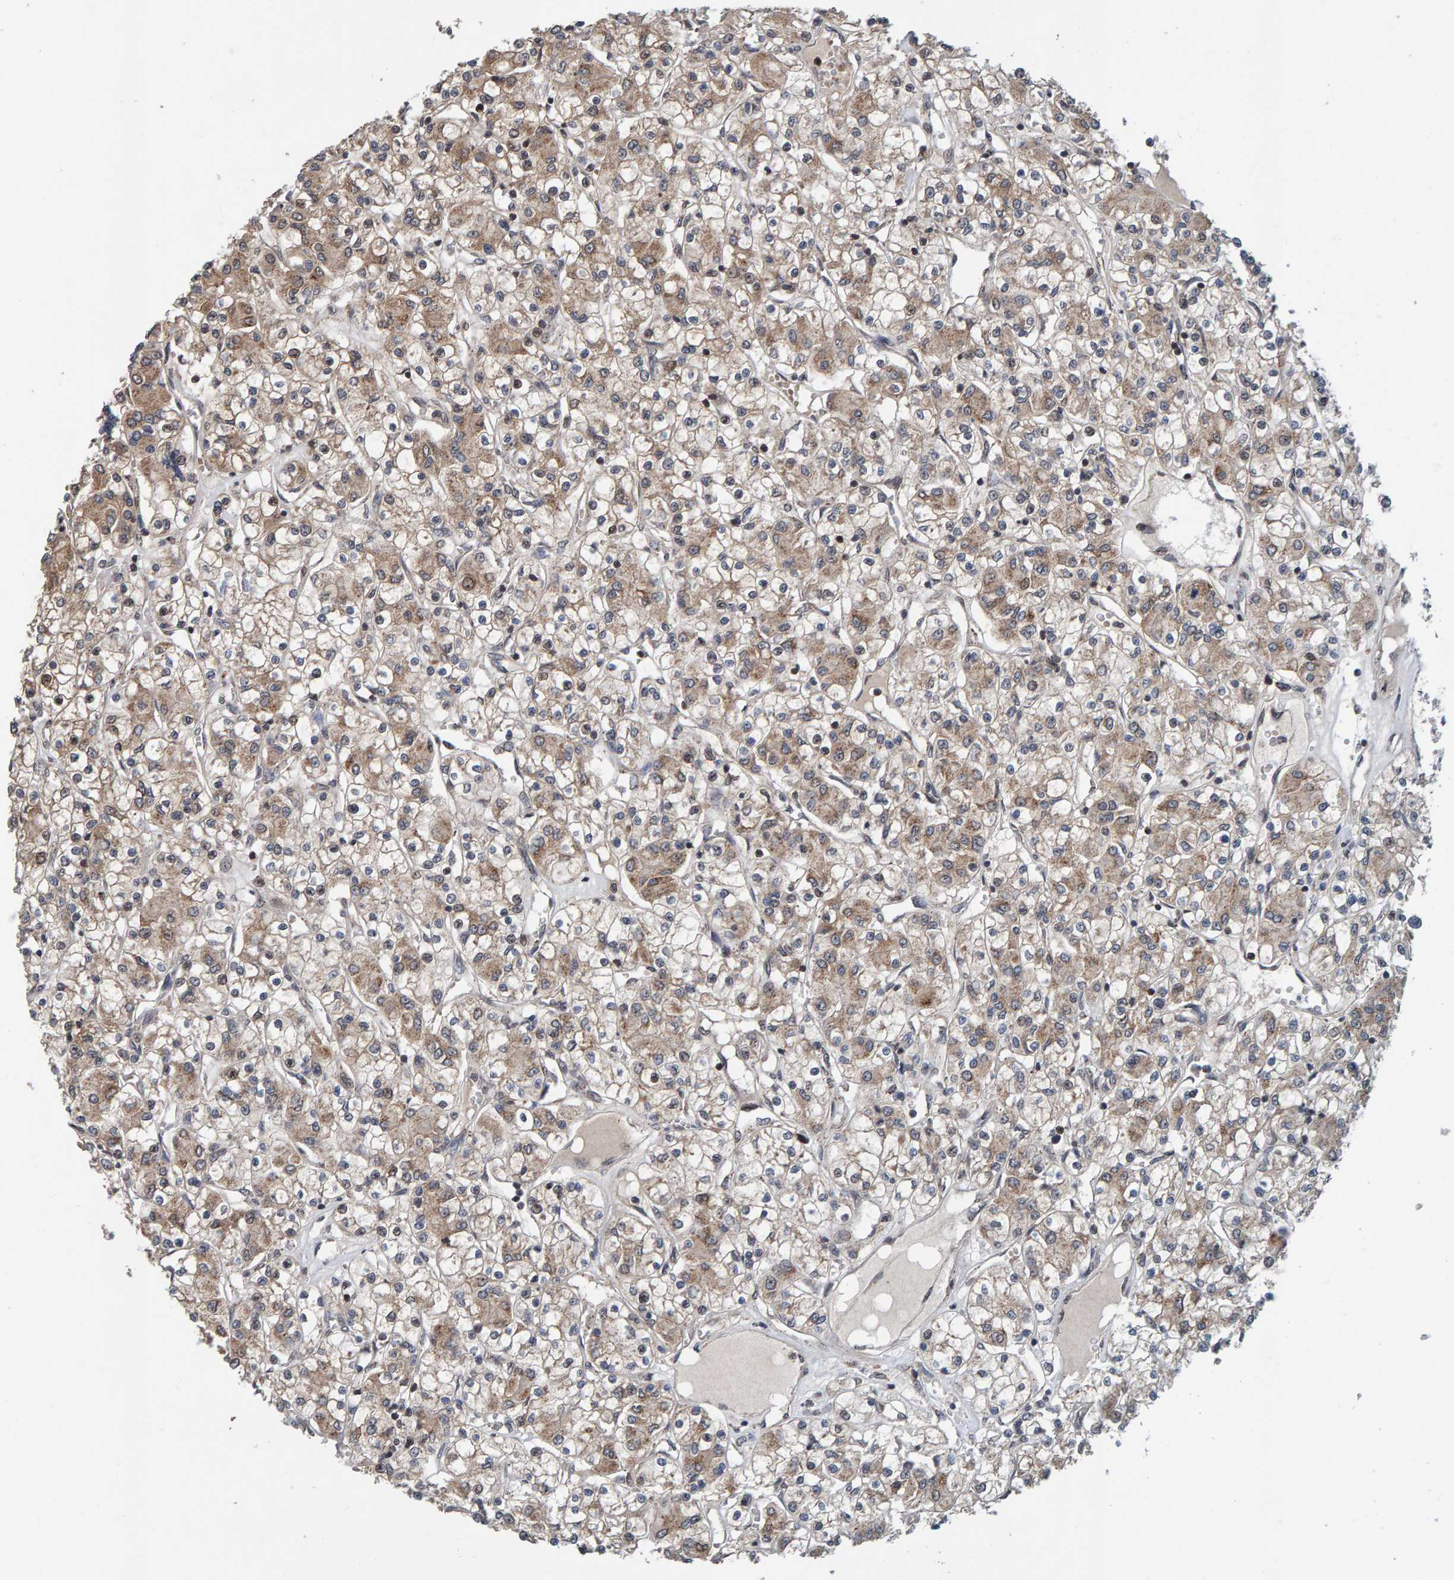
{"staining": {"intensity": "weak", "quantity": ">75%", "location": "cytoplasmic/membranous"}, "tissue": "renal cancer", "cell_type": "Tumor cells", "image_type": "cancer", "snomed": [{"axis": "morphology", "description": "Adenocarcinoma, NOS"}, {"axis": "topography", "description": "Kidney"}], "caption": "Immunohistochemistry image of renal cancer (adenocarcinoma) stained for a protein (brown), which demonstrates low levels of weak cytoplasmic/membranous expression in about >75% of tumor cells.", "gene": "CCDC25", "patient": {"sex": "female", "age": 59}}